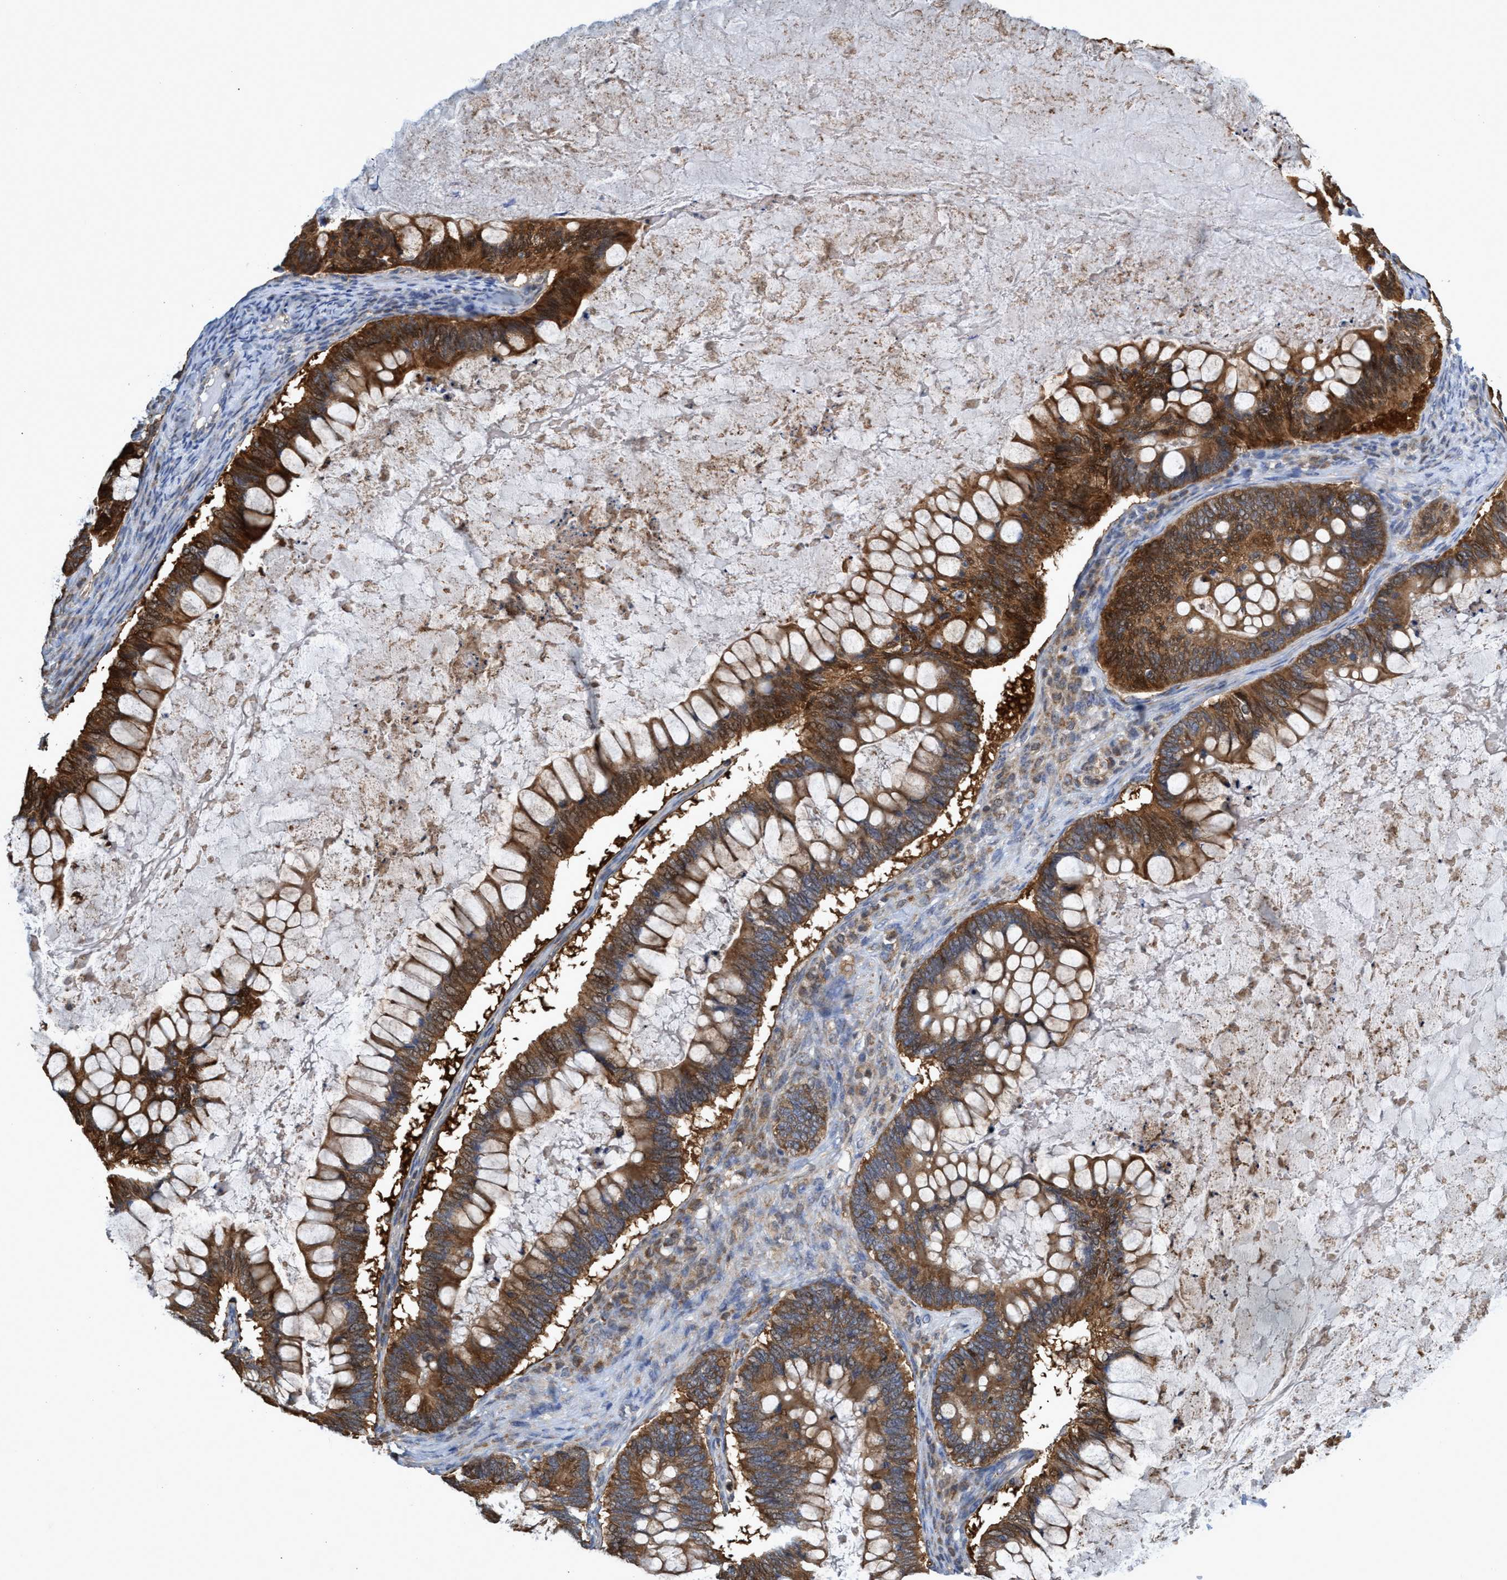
{"staining": {"intensity": "strong", "quantity": ">75%", "location": "cytoplasmic/membranous"}, "tissue": "ovarian cancer", "cell_type": "Tumor cells", "image_type": "cancer", "snomed": [{"axis": "morphology", "description": "Cystadenocarcinoma, mucinous, NOS"}, {"axis": "topography", "description": "Ovary"}], "caption": "Tumor cells display high levels of strong cytoplasmic/membranous staining in approximately >75% of cells in human mucinous cystadenocarcinoma (ovarian). The staining was performed using DAB, with brown indicating positive protein expression. Nuclei are stained blue with hematoxylin.", "gene": "CRYZ", "patient": {"sex": "female", "age": 61}}